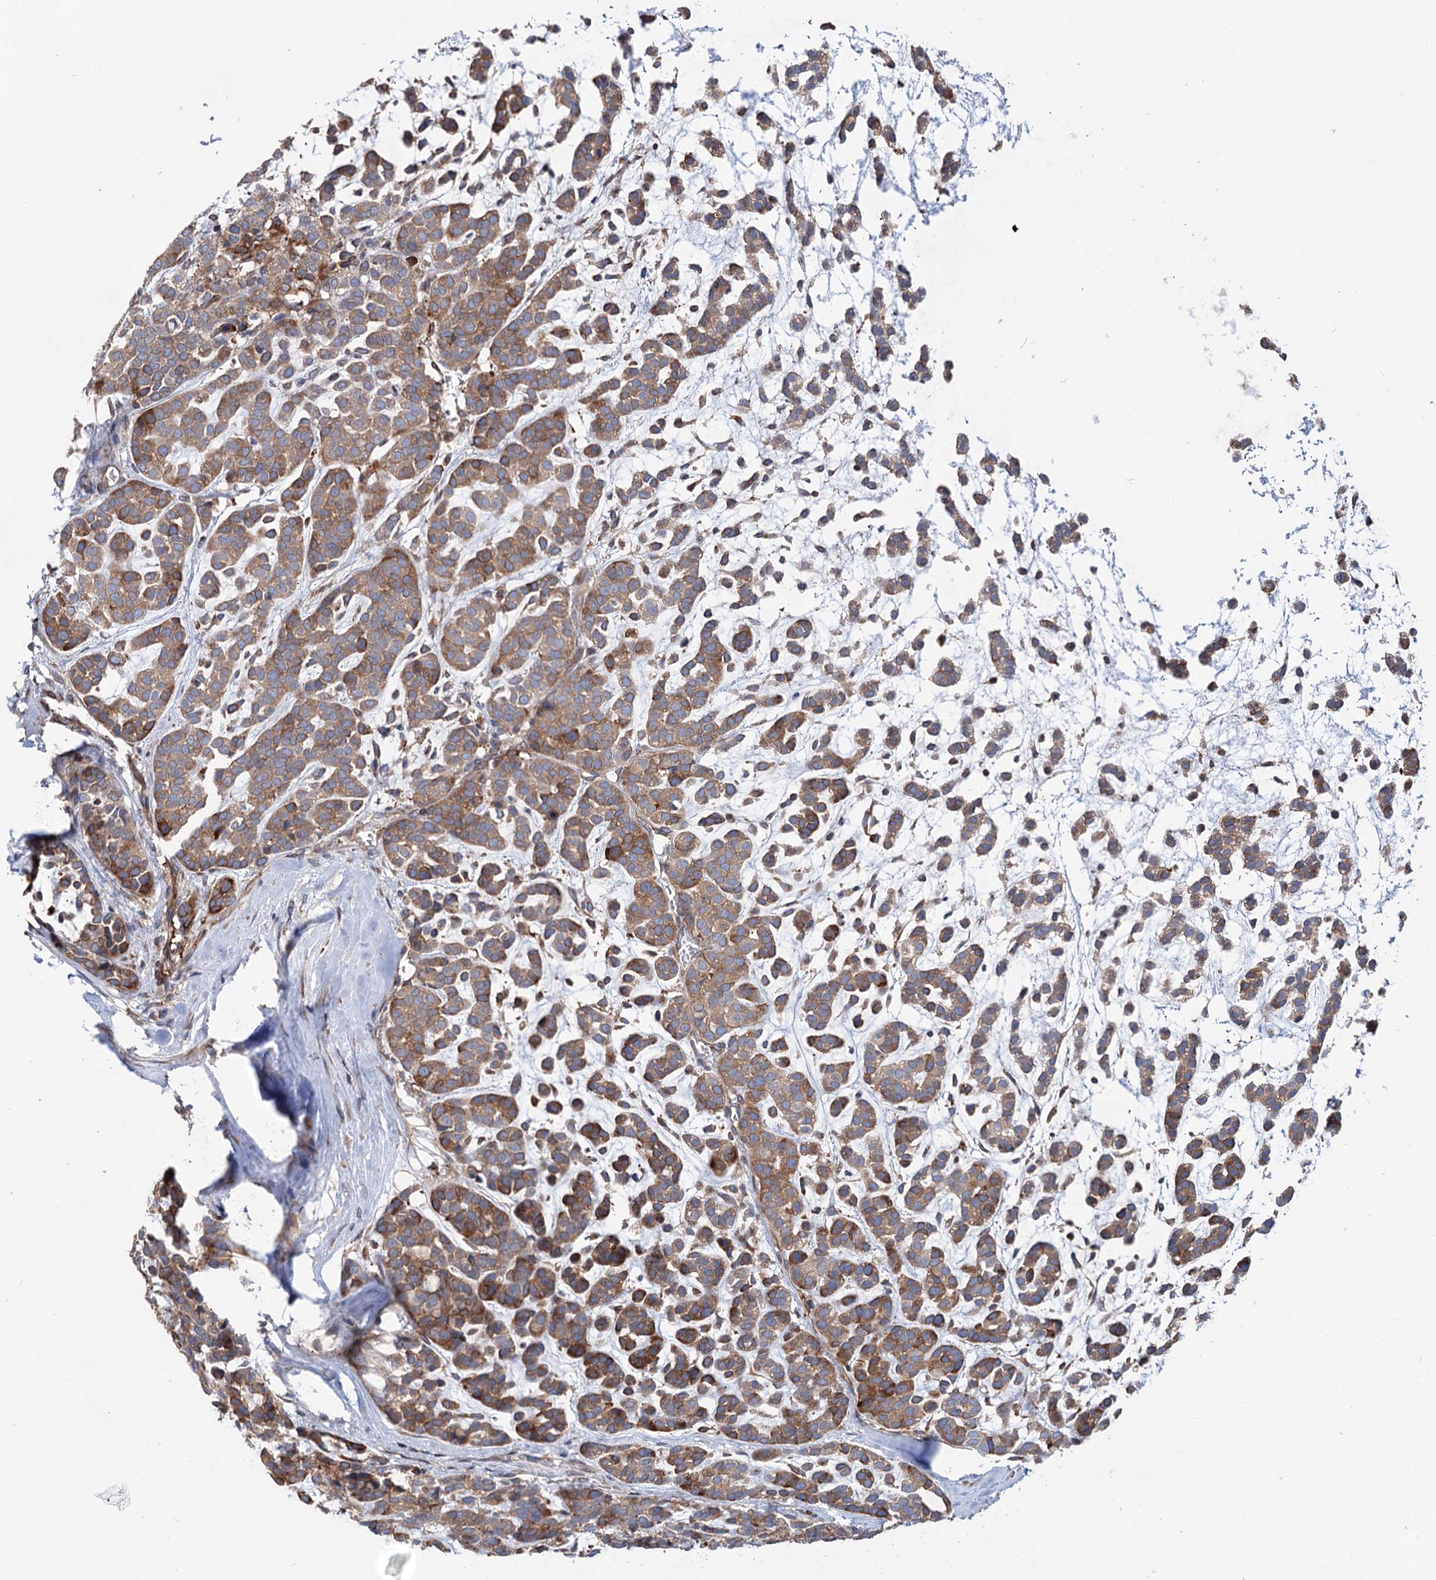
{"staining": {"intensity": "moderate", "quantity": ">75%", "location": "cytoplasmic/membranous"}, "tissue": "head and neck cancer", "cell_type": "Tumor cells", "image_type": "cancer", "snomed": [{"axis": "morphology", "description": "Adenocarcinoma, NOS"}, {"axis": "morphology", "description": "Adenoma, NOS"}, {"axis": "topography", "description": "Head-Neck"}], "caption": "Immunohistochemistry staining of head and neck cancer (adenoma), which displays medium levels of moderate cytoplasmic/membranous expression in about >75% of tumor cells indicating moderate cytoplasmic/membranous protein positivity. The staining was performed using DAB (brown) for protein detection and nuclei were counterstained in hematoxylin (blue).", "gene": "PTDSS2", "patient": {"sex": "female", "age": 55}}